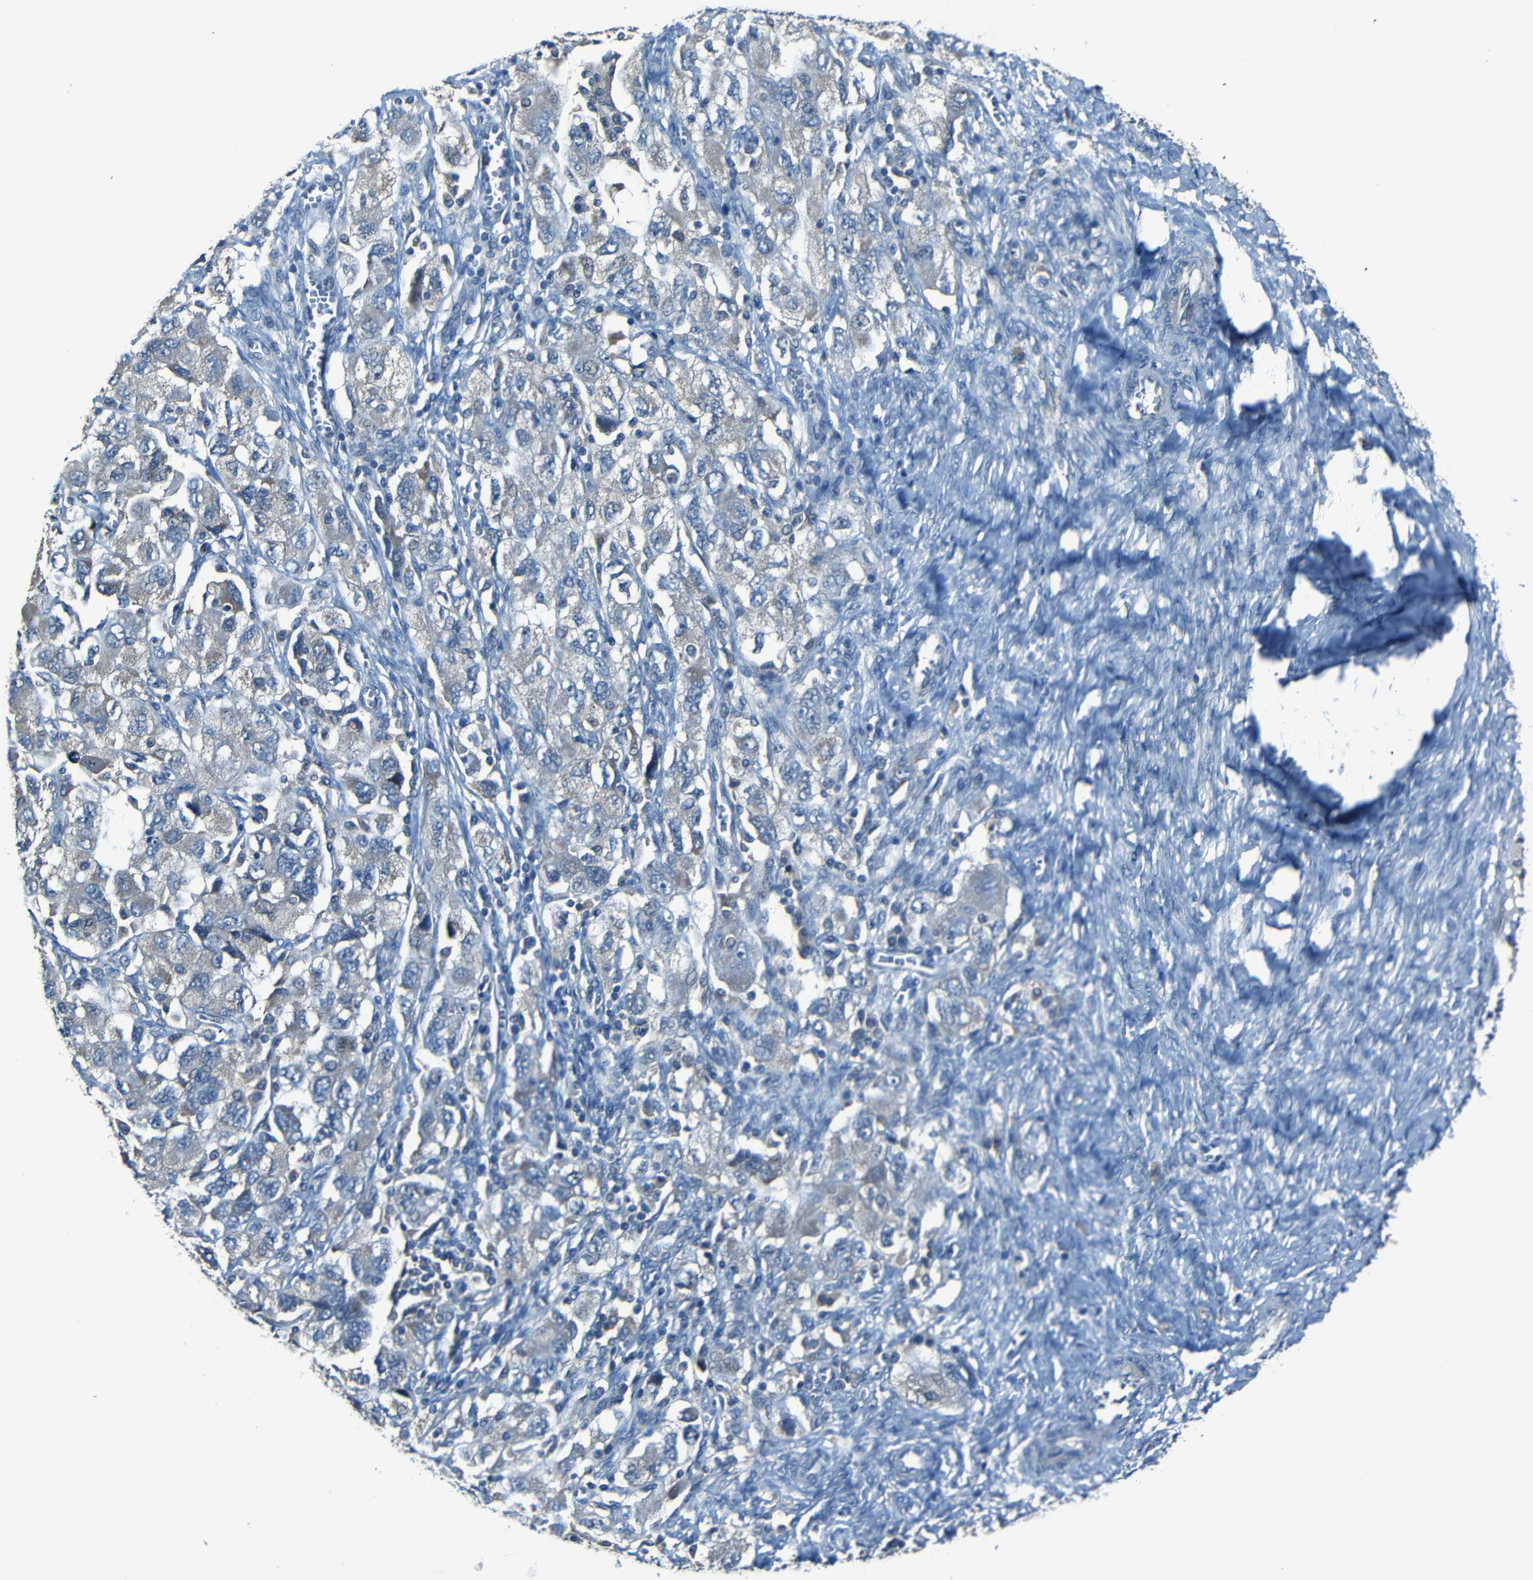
{"staining": {"intensity": "negative", "quantity": "none", "location": "none"}, "tissue": "ovarian cancer", "cell_type": "Tumor cells", "image_type": "cancer", "snomed": [{"axis": "morphology", "description": "Carcinoma, NOS"}, {"axis": "morphology", "description": "Cystadenocarcinoma, serous, NOS"}, {"axis": "topography", "description": "Ovary"}], "caption": "DAB immunohistochemical staining of human ovarian cancer (carcinoma) displays no significant expression in tumor cells.", "gene": "SLA", "patient": {"sex": "female", "age": 69}}